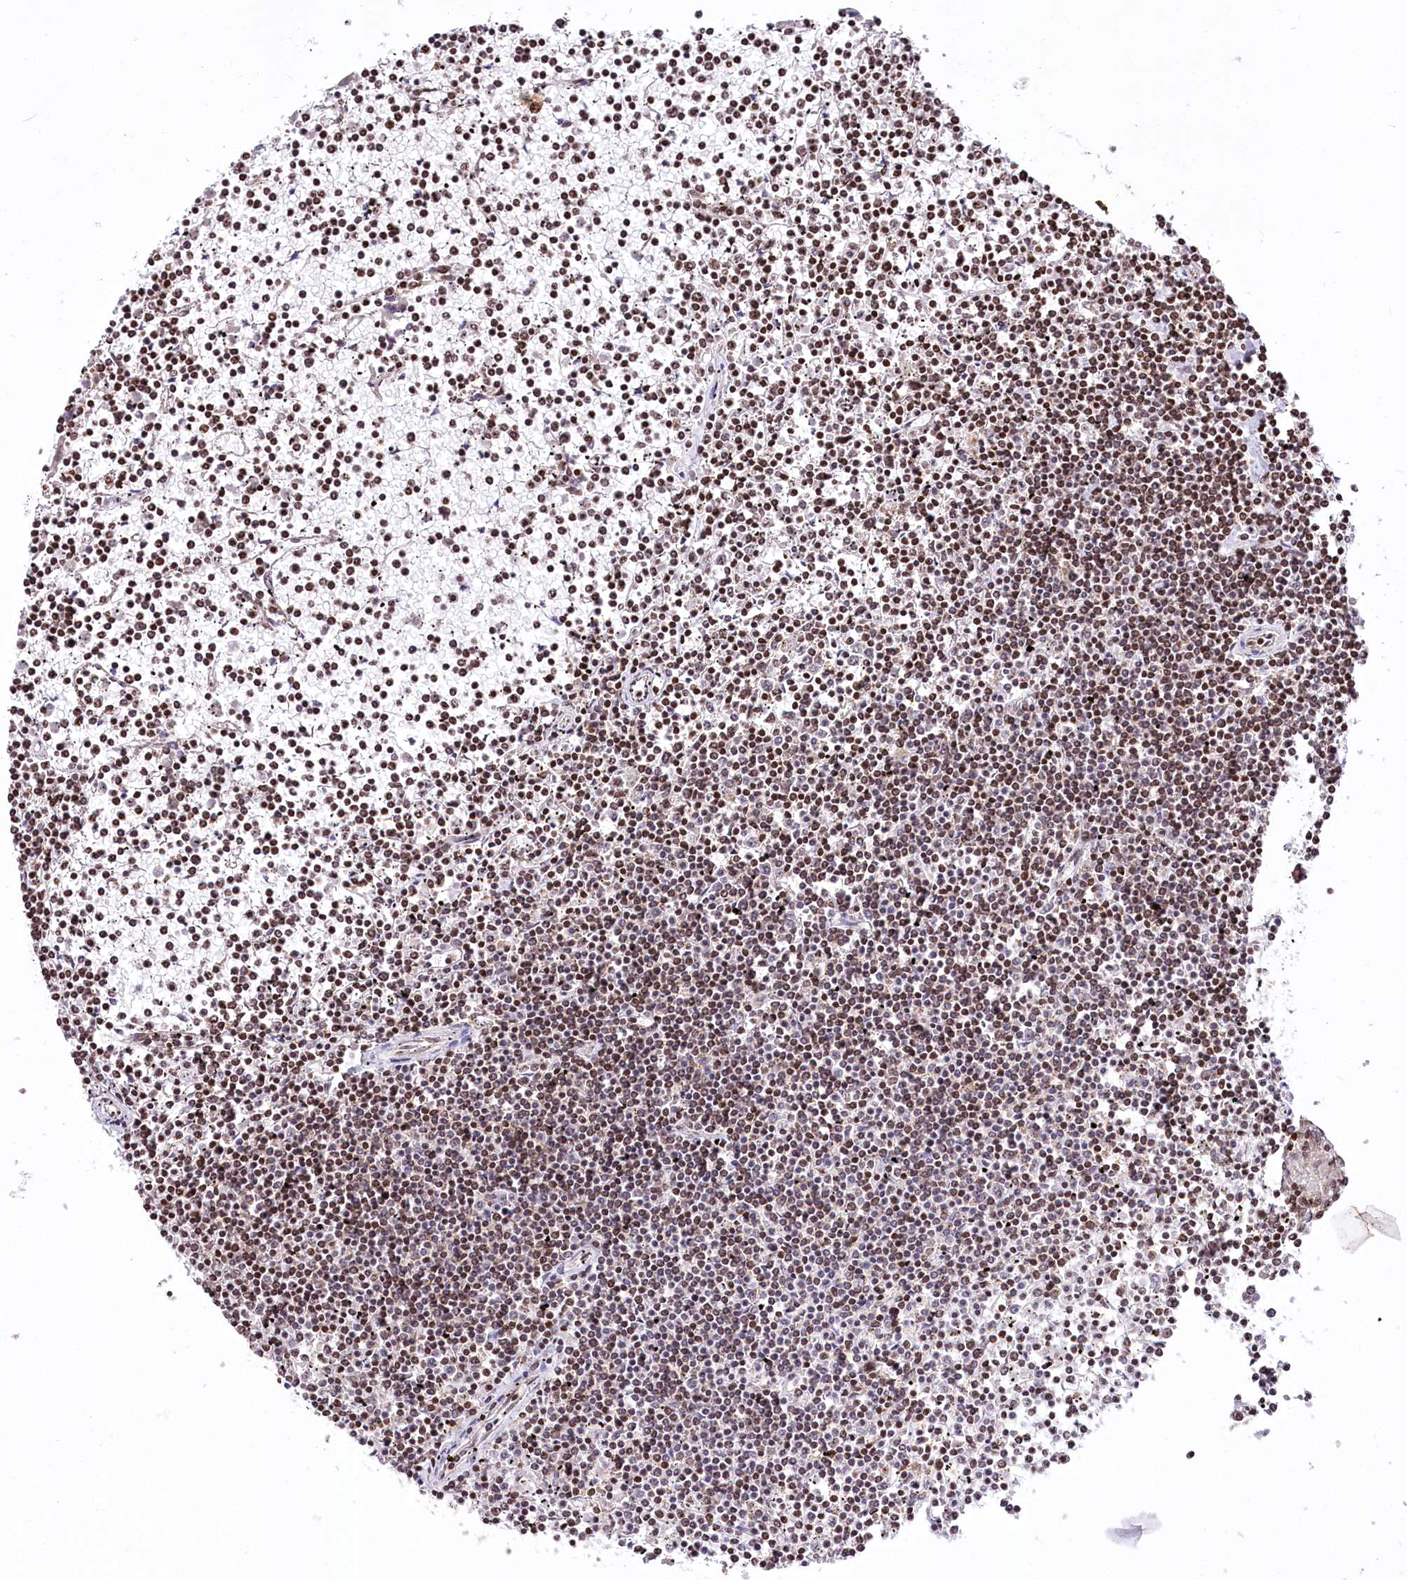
{"staining": {"intensity": "moderate", "quantity": "25%-75%", "location": "nuclear"}, "tissue": "lymphoma", "cell_type": "Tumor cells", "image_type": "cancer", "snomed": [{"axis": "morphology", "description": "Malignant lymphoma, non-Hodgkin's type, Low grade"}, {"axis": "topography", "description": "Spleen"}], "caption": "Approximately 25%-75% of tumor cells in human malignant lymphoma, non-Hodgkin's type (low-grade) show moderate nuclear protein positivity as visualized by brown immunohistochemical staining.", "gene": "ZFYVE27", "patient": {"sex": "female", "age": 19}}